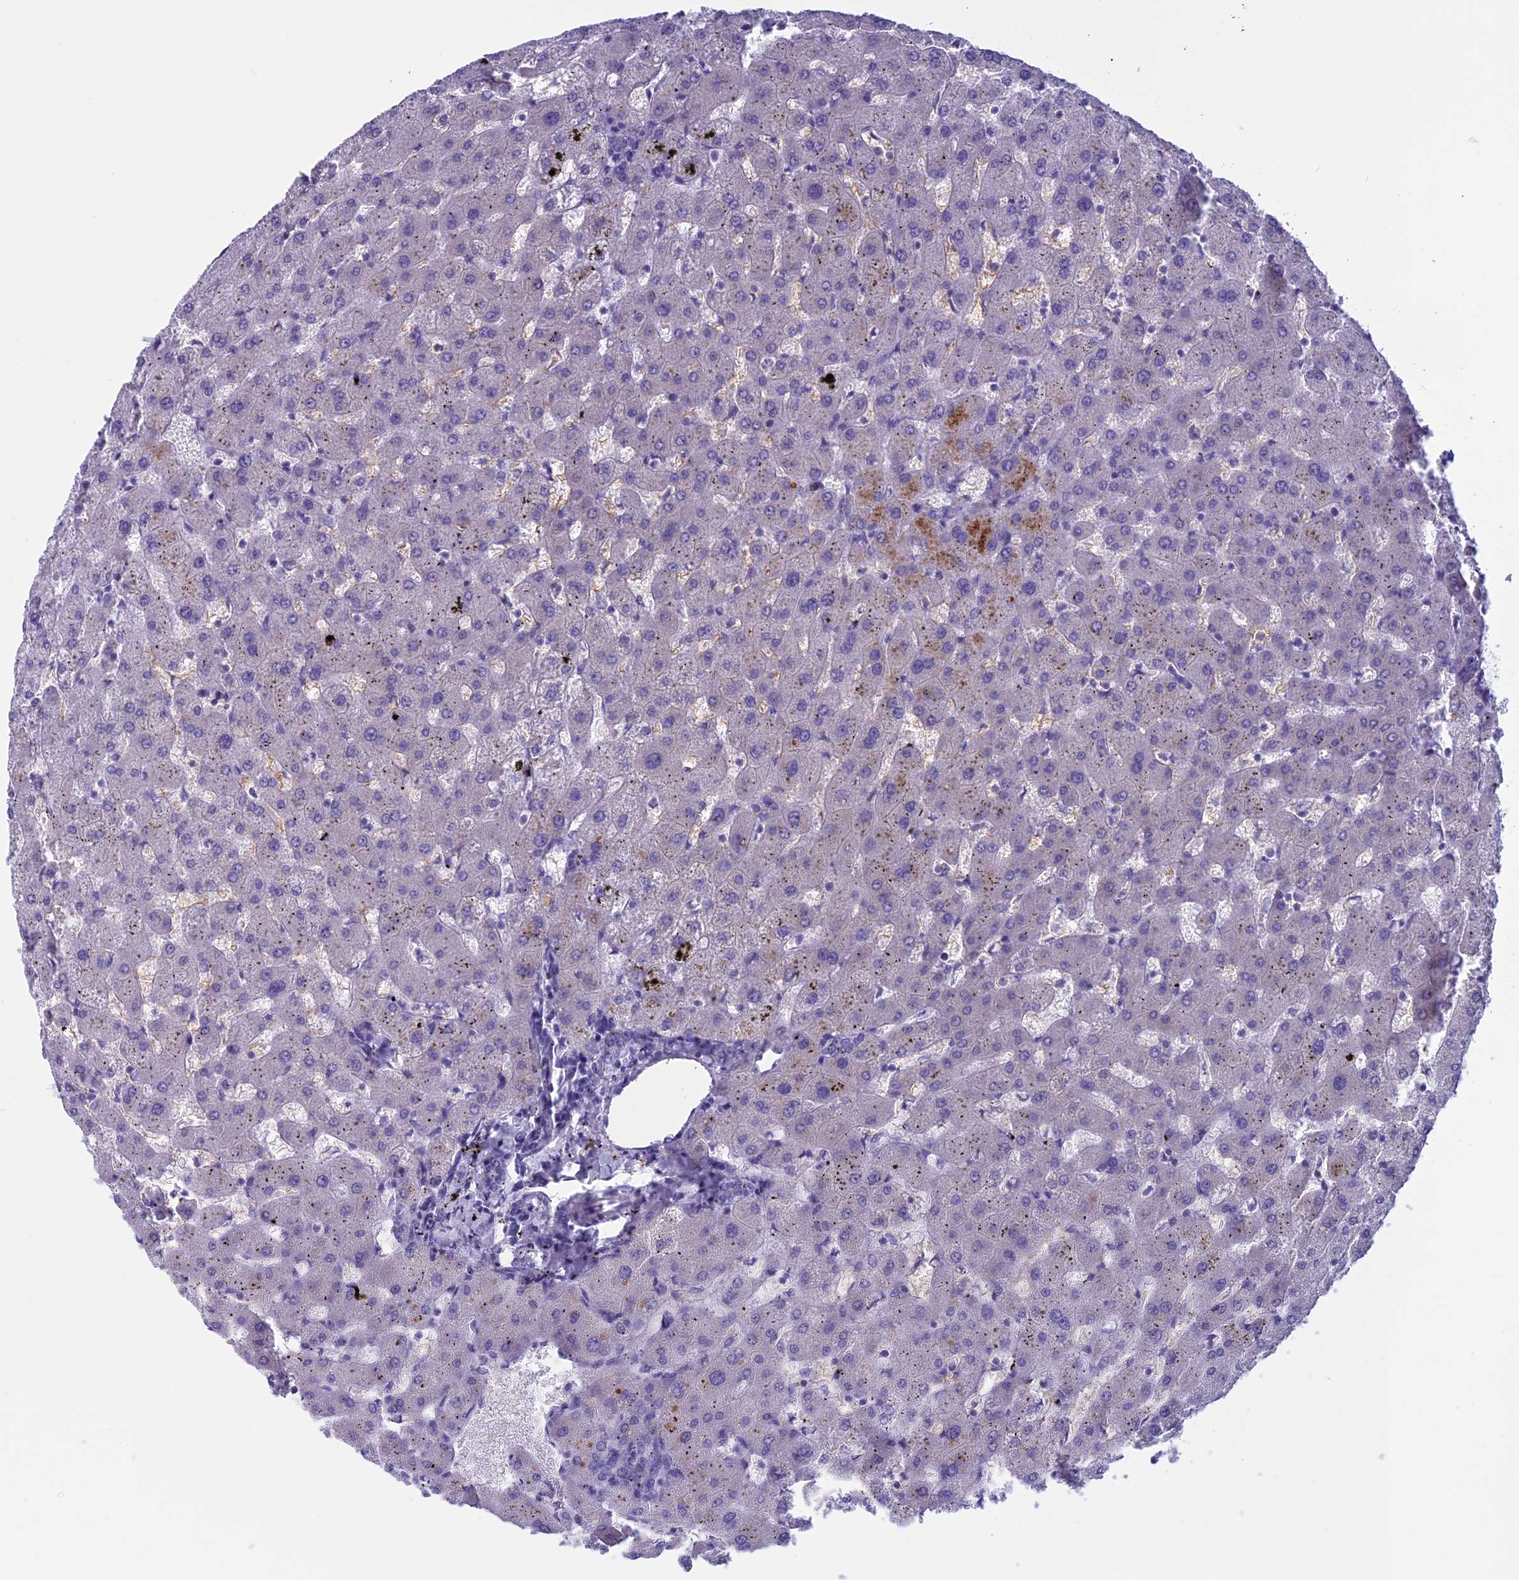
{"staining": {"intensity": "negative", "quantity": "none", "location": "none"}, "tissue": "liver", "cell_type": "Cholangiocytes", "image_type": "normal", "snomed": [{"axis": "morphology", "description": "Normal tissue, NOS"}, {"axis": "topography", "description": "Liver"}], "caption": "Cholangiocytes show no significant protein expression in benign liver.", "gene": "ANGPTL2", "patient": {"sex": "female", "age": 63}}